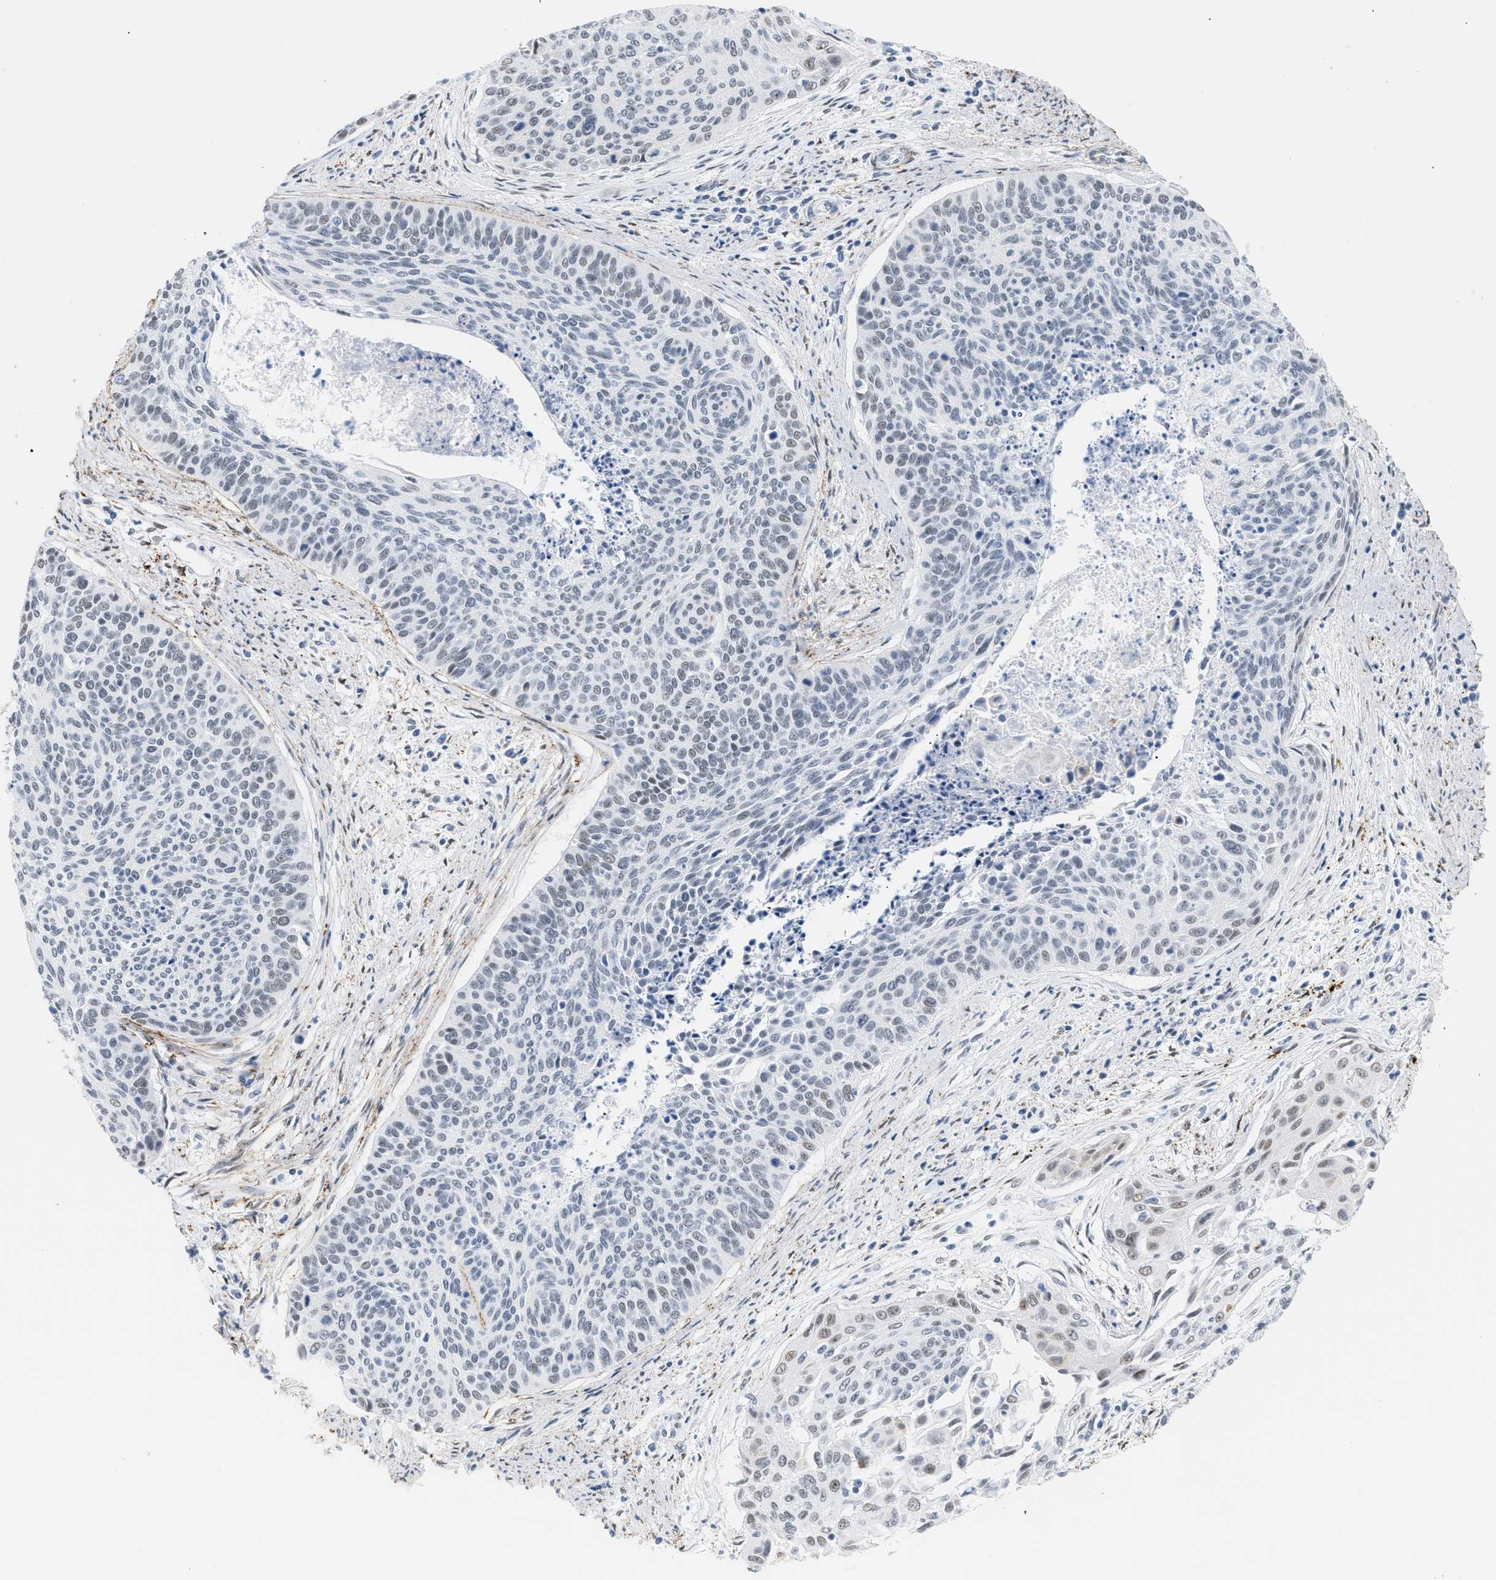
{"staining": {"intensity": "weak", "quantity": "<25%", "location": "nuclear"}, "tissue": "cervical cancer", "cell_type": "Tumor cells", "image_type": "cancer", "snomed": [{"axis": "morphology", "description": "Squamous cell carcinoma, NOS"}, {"axis": "topography", "description": "Cervix"}], "caption": "Cervical cancer (squamous cell carcinoma) stained for a protein using immunohistochemistry shows no staining tumor cells.", "gene": "ELN", "patient": {"sex": "female", "age": 55}}